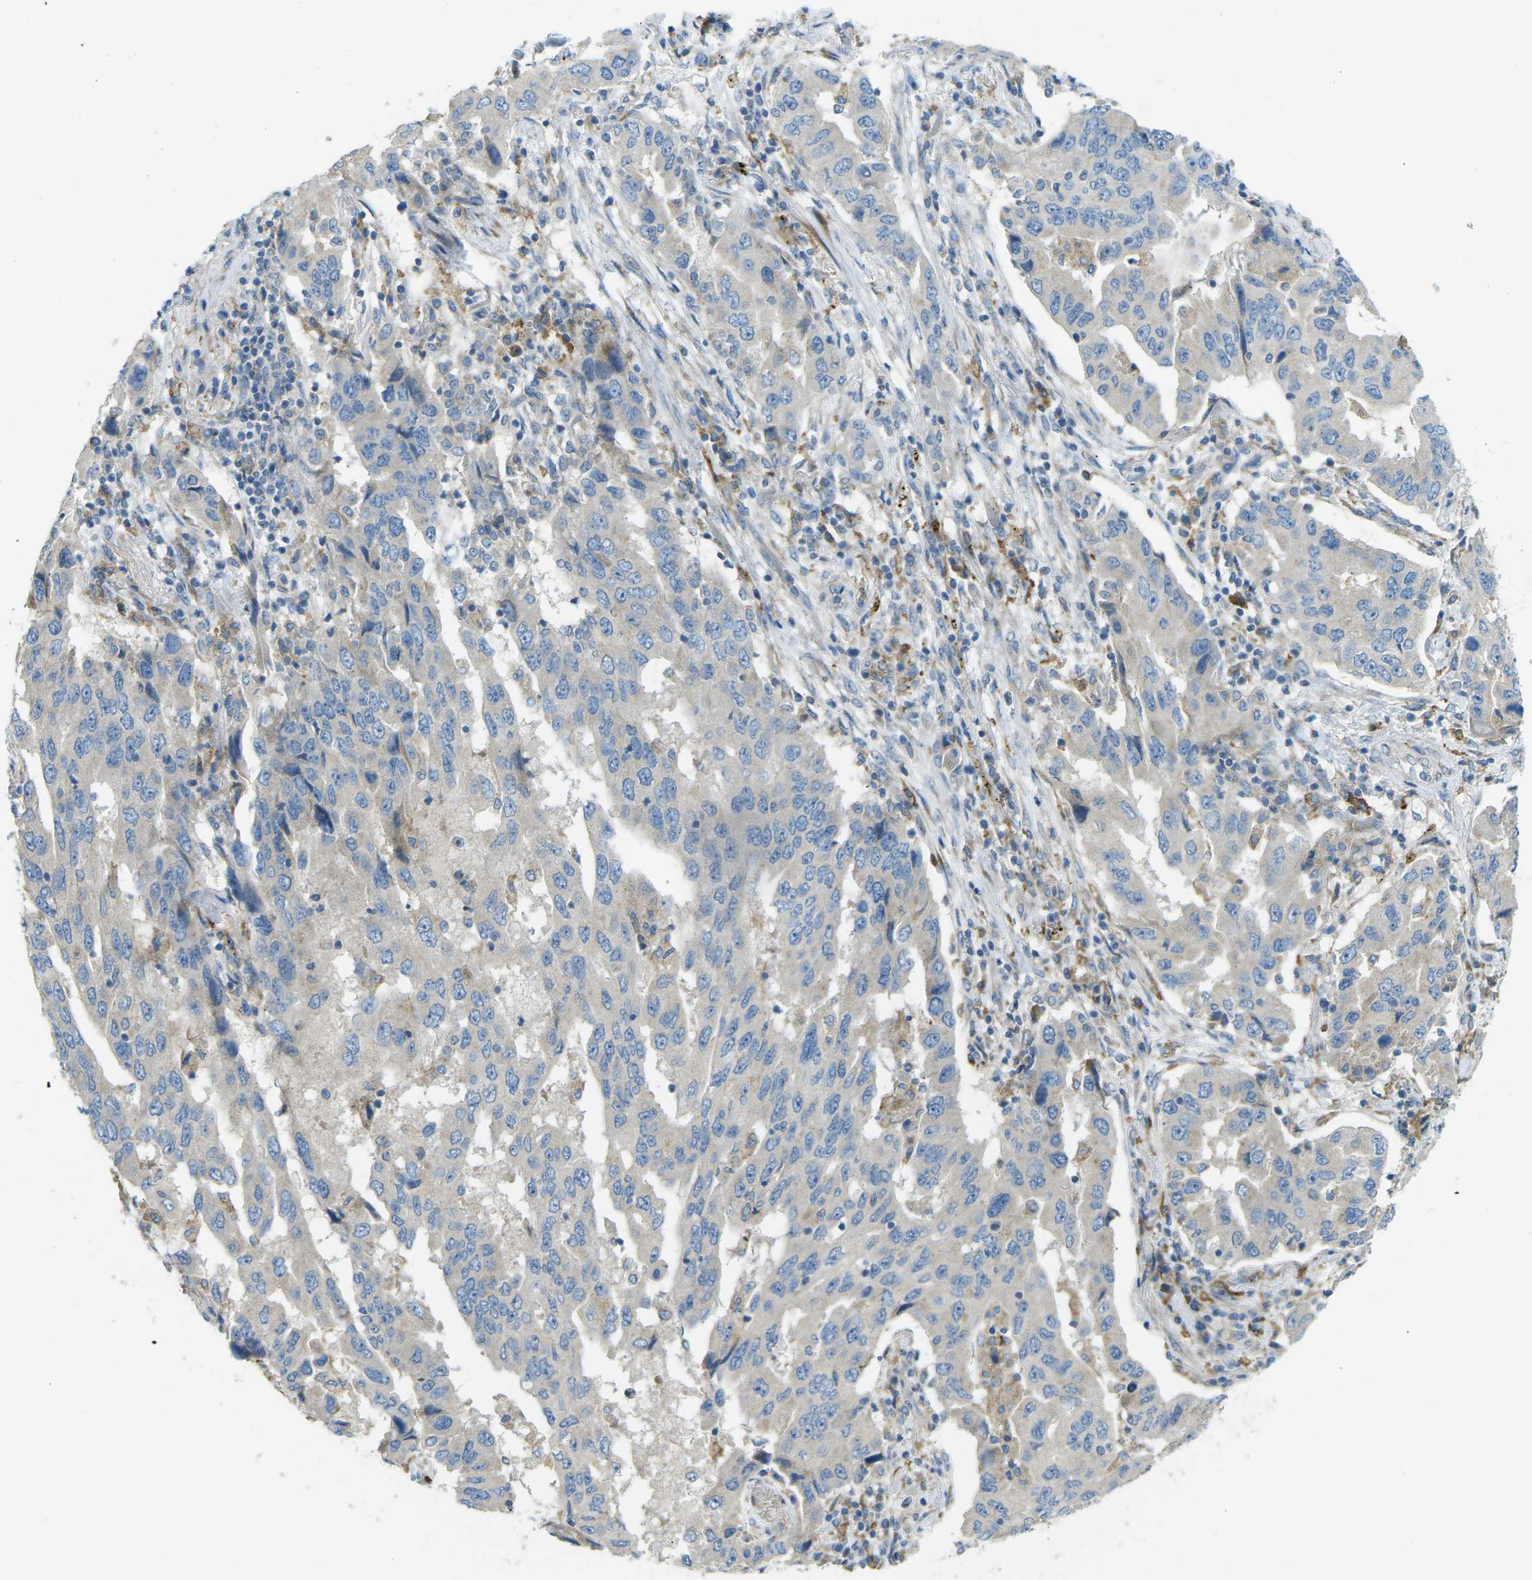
{"staining": {"intensity": "negative", "quantity": "none", "location": "none"}, "tissue": "lung cancer", "cell_type": "Tumor cells", "image_type": "cancer", "snomed": [{"axis": "morphology", "description": "Adenocarcinoma, NOS"}, {"axis": "topography", "description": "Lung"}], "caption": "This is a photomicrograph of immunohistochemistry (IHC) staining of lung cancer, which shows no expression in tumor cells. (Immunohistochemistry, brightfield microscopy, high magnification).", "gene": "MYLK4", "patient": {"sex": "female", "age": 65}}